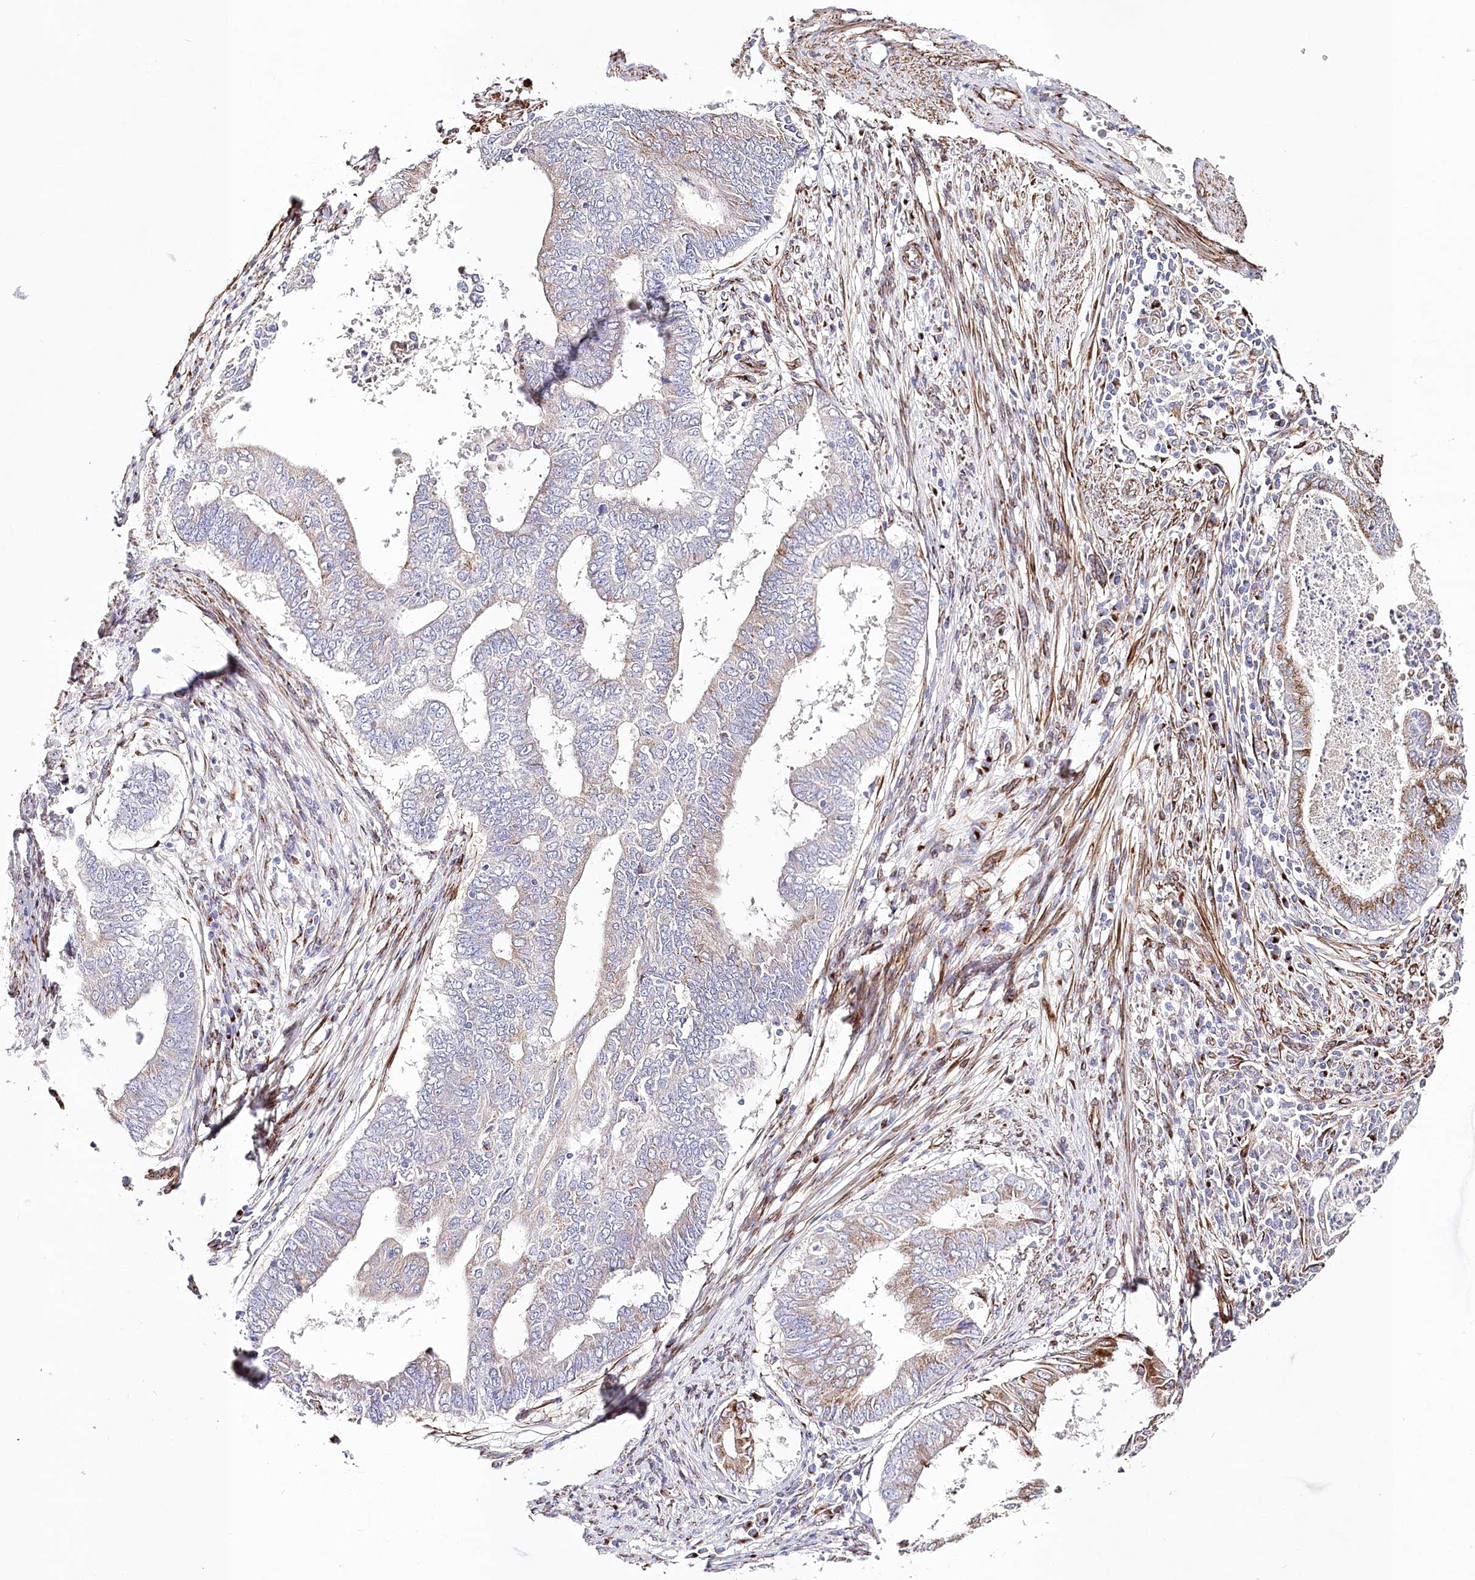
{"staining": {"intensity": "moderate", "quantity": "<25%", "location": "cytoplasmic/membranous"}, "tissue": "endometrial cancer", "cell_type": "Tumor cells", "image_type": "cancer", "snomed": [{"axis": "morphology", "description": "Polyp, NOS"}, {"axis": "morphology", "description": "Adenocarcinoma, NOS"}, {"axis": "morphology", "description": "Adenoma, NOS"}, {"axis": "topography", "description": "Endometrium"}], "caption": "Endometrial cancer was stained to show a protein in brown. There is low levels of moderate cytoplasmic/membranous positivity in approximately <25% of tumor cells. The protein of interest is stained brown, and the nuclei are stained in blue (DAB IHC with brightfield microscopy, high magnification).", "gene": "ABRAXAS2", "patient": {"sex": "female", "age": 79}}